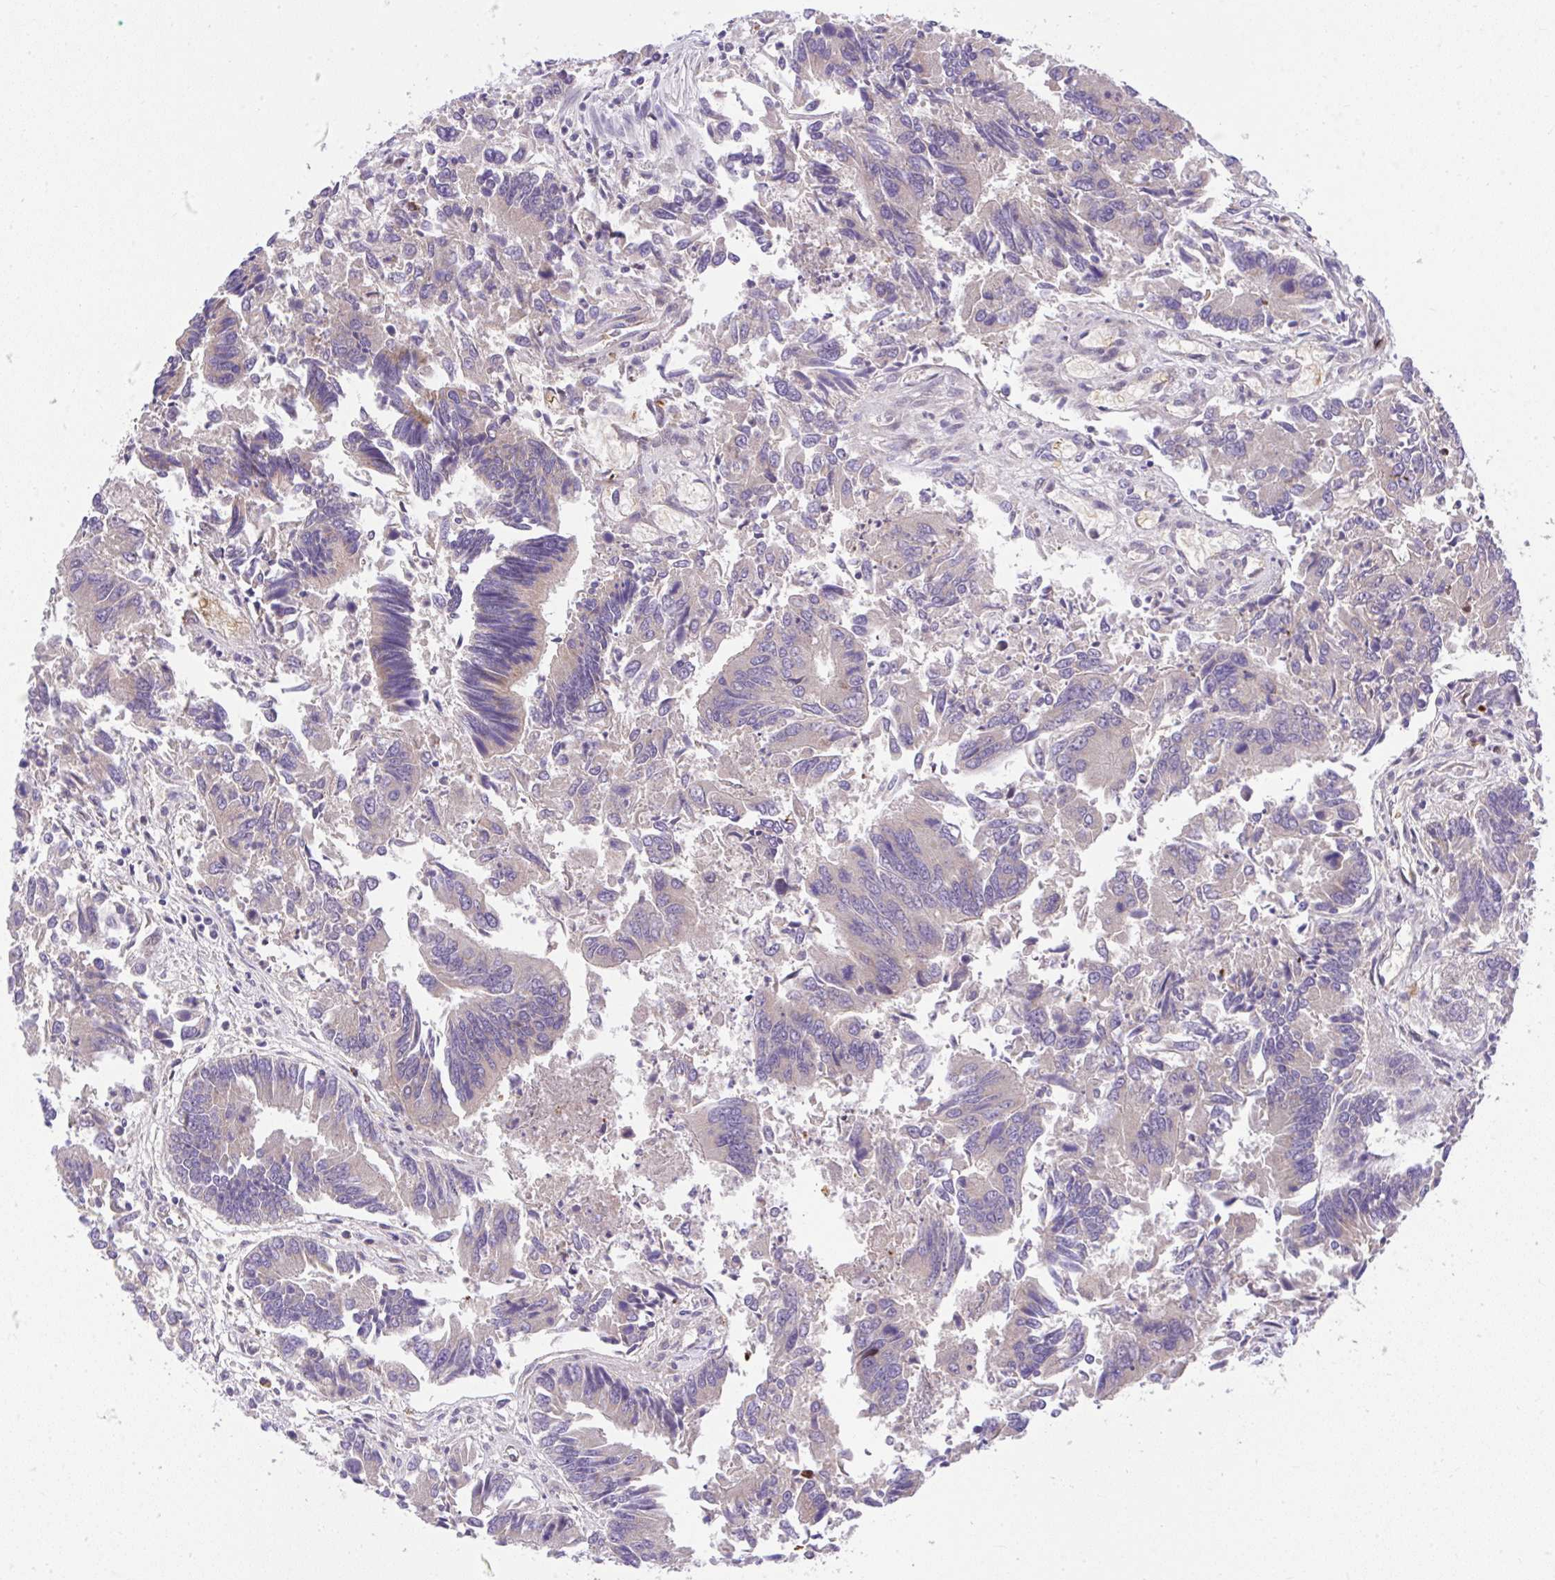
{"staining": {"intensity": "weak", "quantity": ">75%", "location": "cytoplasmic/membranous"}, "tissue": "colorectal cancer", "cell_type": "Tumor cells", "image_type": "cancer", "snomed": [{"axis": "morphology", "description": "Adenocarcinoma, NOS"}, {"axis": "topography", "description": "Colon"}], "caption": "Protein expression analysis of colorectal adenocarcinoma demonstrates weak cytoplasmic/membranous positivity in approximately >75% of tumor cells.", "gene": "CHIA", "patient": {"sex": "female", "age": 67}}